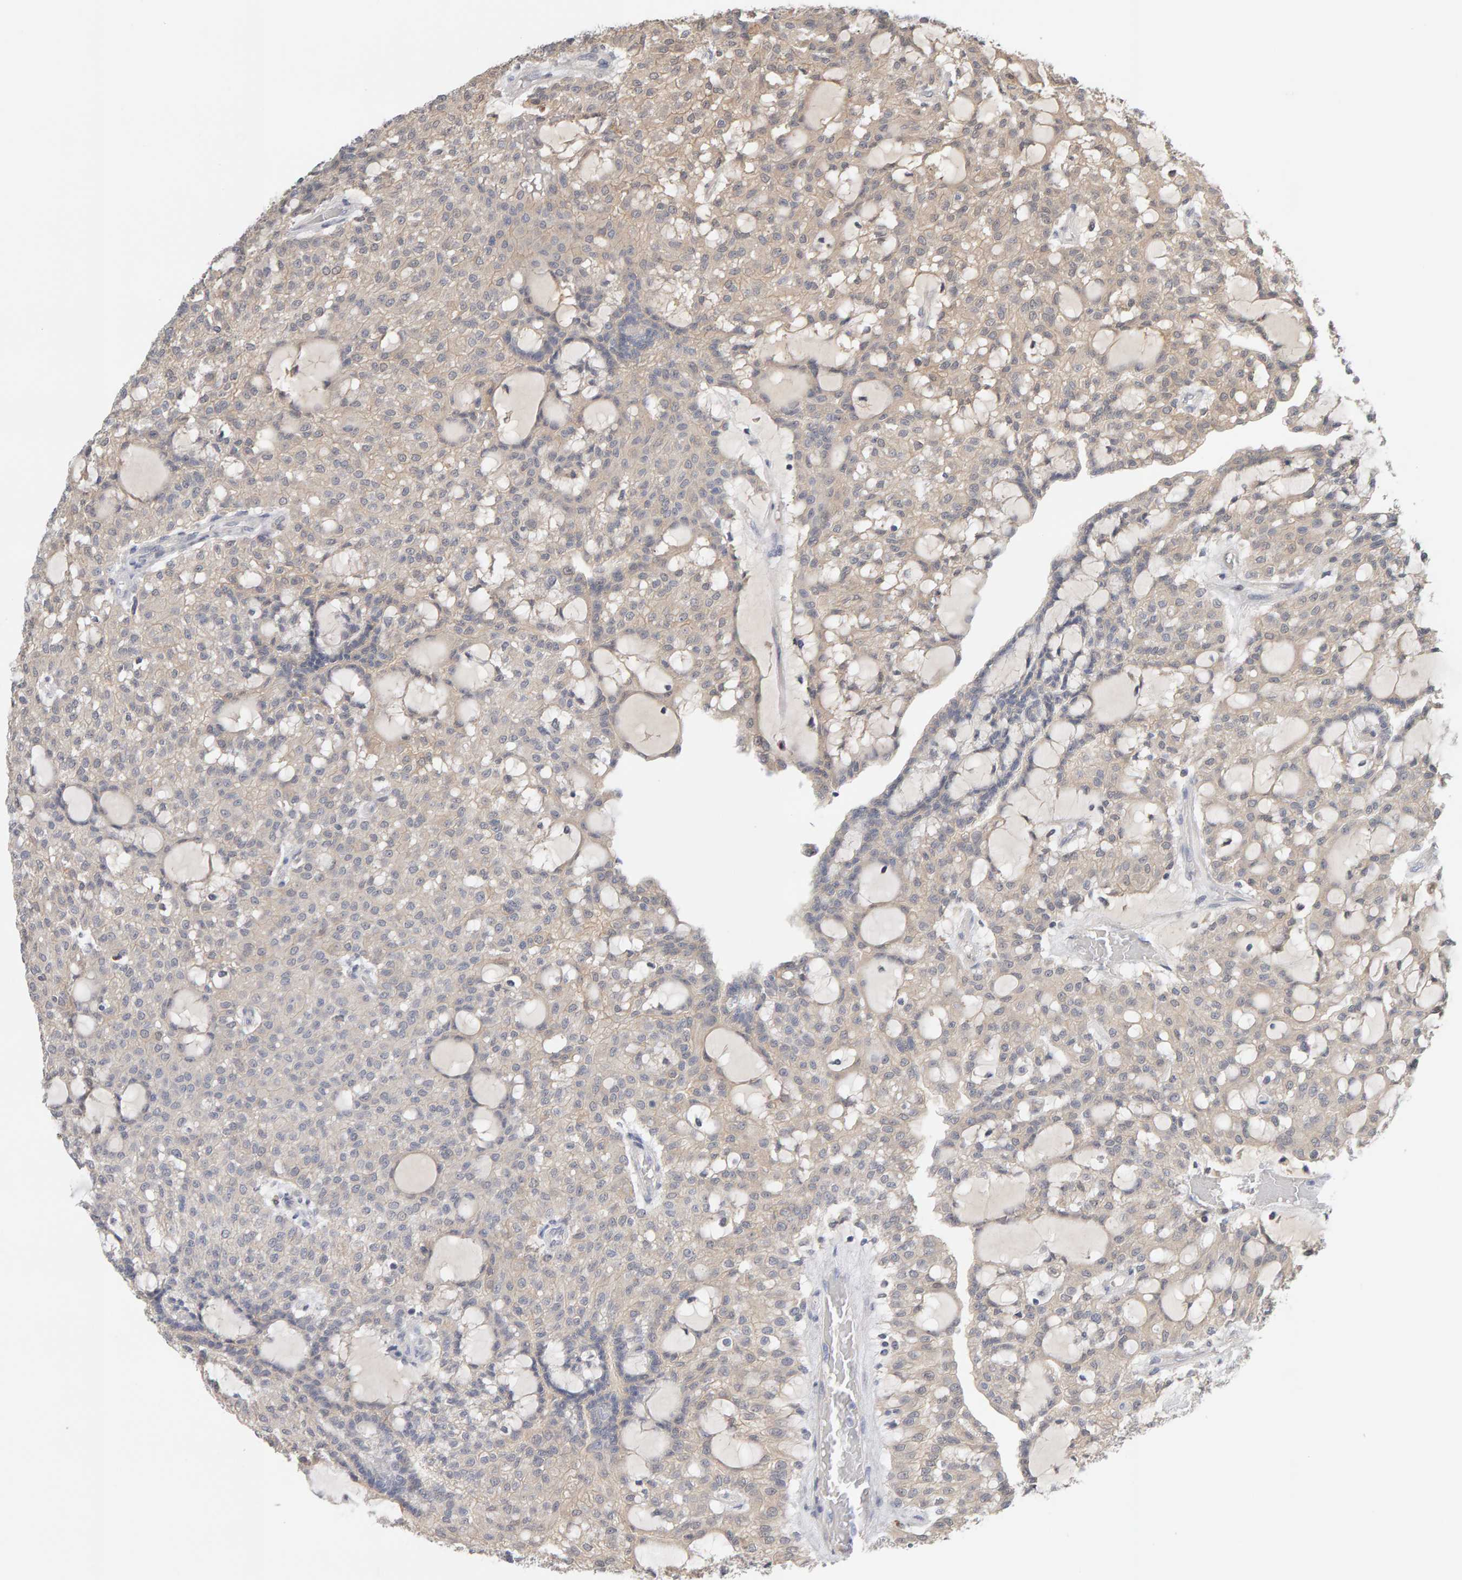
{"staining": {"intensity": "weak", "quantity": "<25%", "location": "cytoplasmic/membranous"}, "tissue": "renal cancer", "cell_type": "Tumor cells", "image_type": "cancer", "snomed": [{"axis": "morphology", "description": "Adenocarcinoma, NOS"}, {"axis": "topography", "description": "Kidney"}], "caption": "Micrograph shows no significant protein staining in tumor cells of renal cancer (adenocarcinoma).", "gene": "GFUS", "patient": {"sex": "male", "age": 63}}